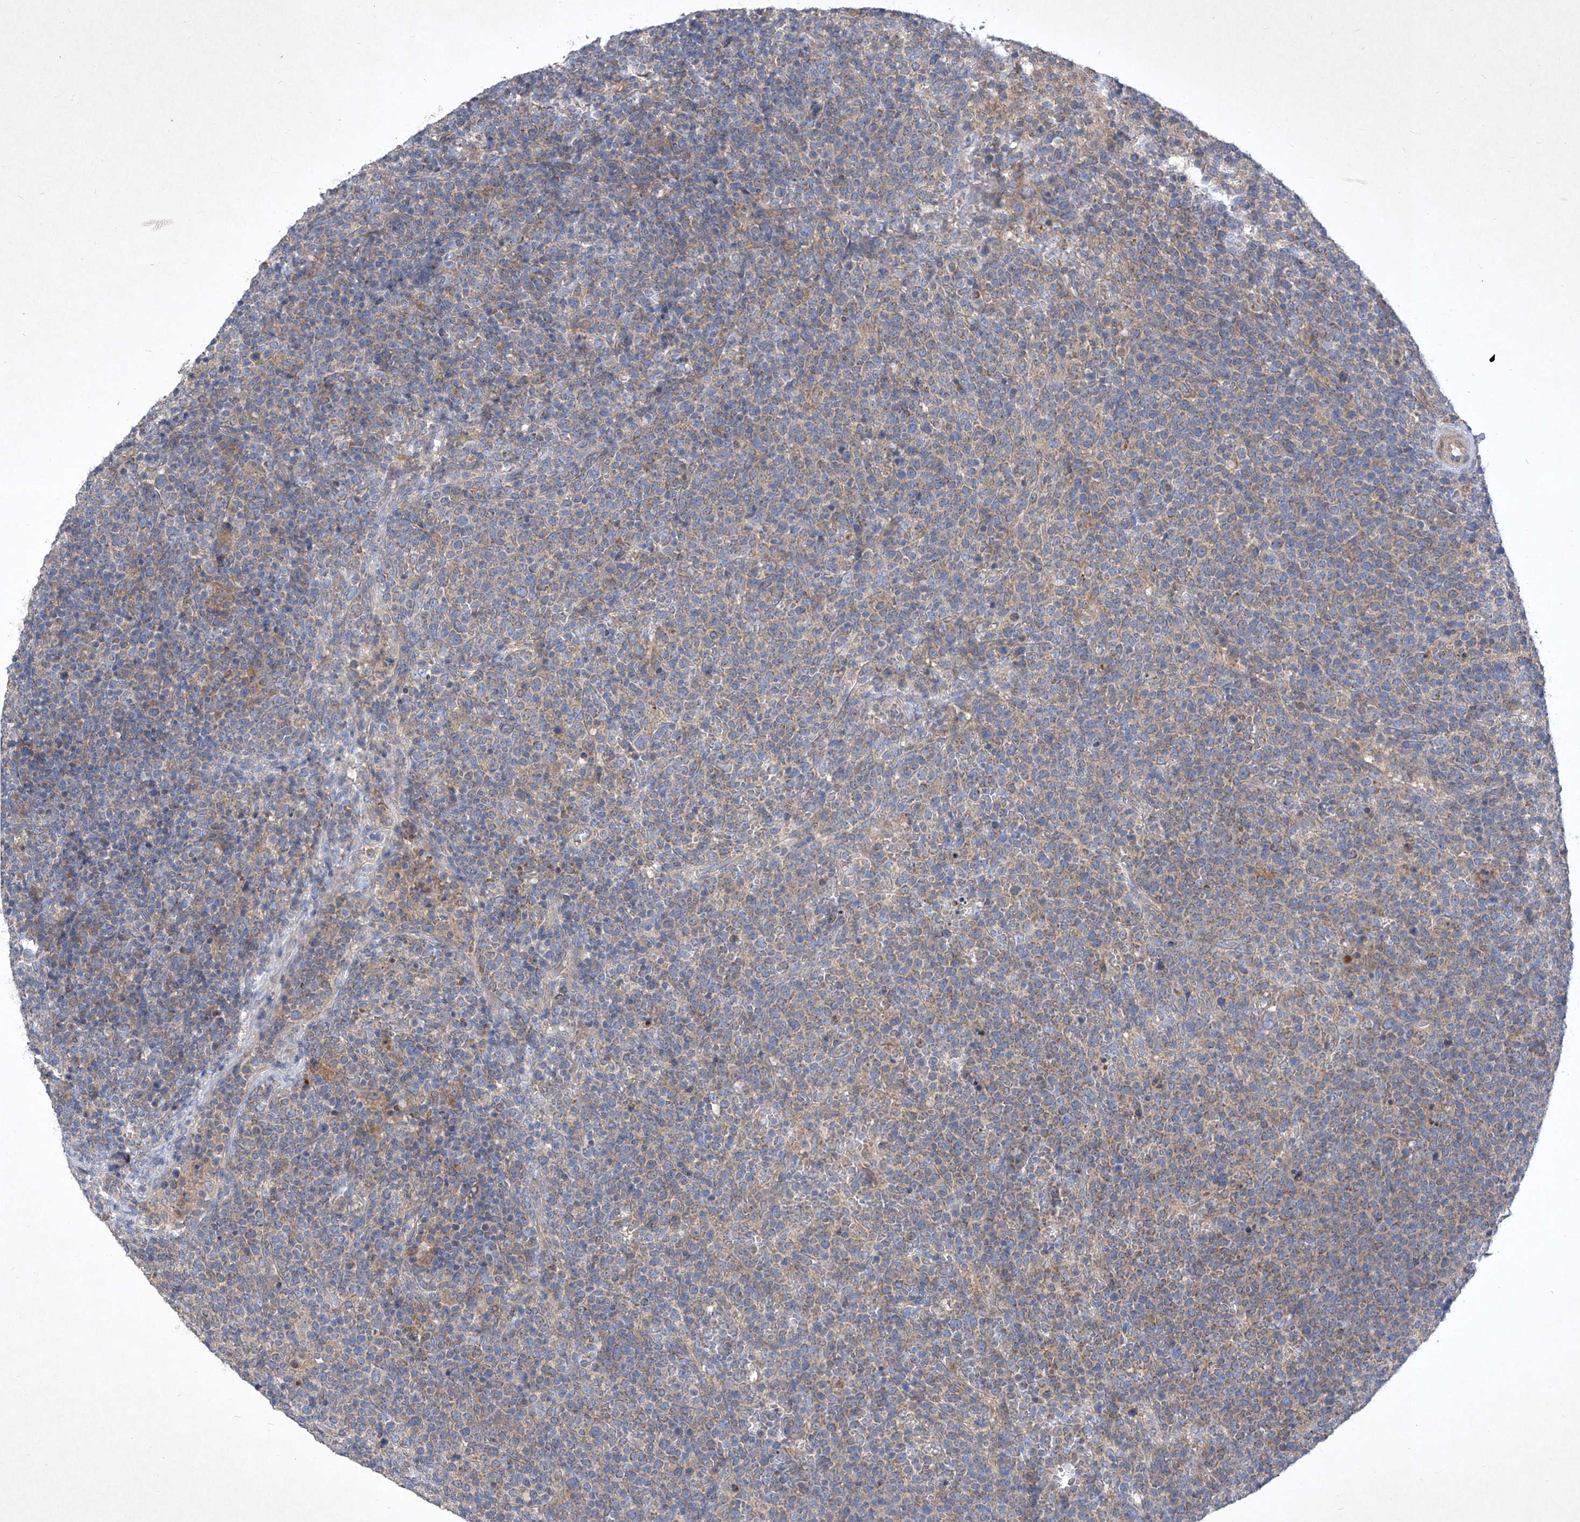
{"staining": {"intensity": "weak", "quantity": "25%-75%", "location": "cytoplasmic/membranous"}, "tissue": "lymphoma", "cell_type": "Tumor cells", "image_type": "cancer", "snomed": [{"axis": "morphology", "description": "Malignant lymphoma, non-Hodgkin's type, High grade"}, {"axis": "topography", "description": "Lymph node"}], "caption": "High-power microscopy captured an IHC histopathology image of lymphoma, revealing weak cytoplasmic/membranous expression in approximately 25%-75% of tumor cells.", "gene": "COQ3", "patient": {"sex": "male", "age": 61}}